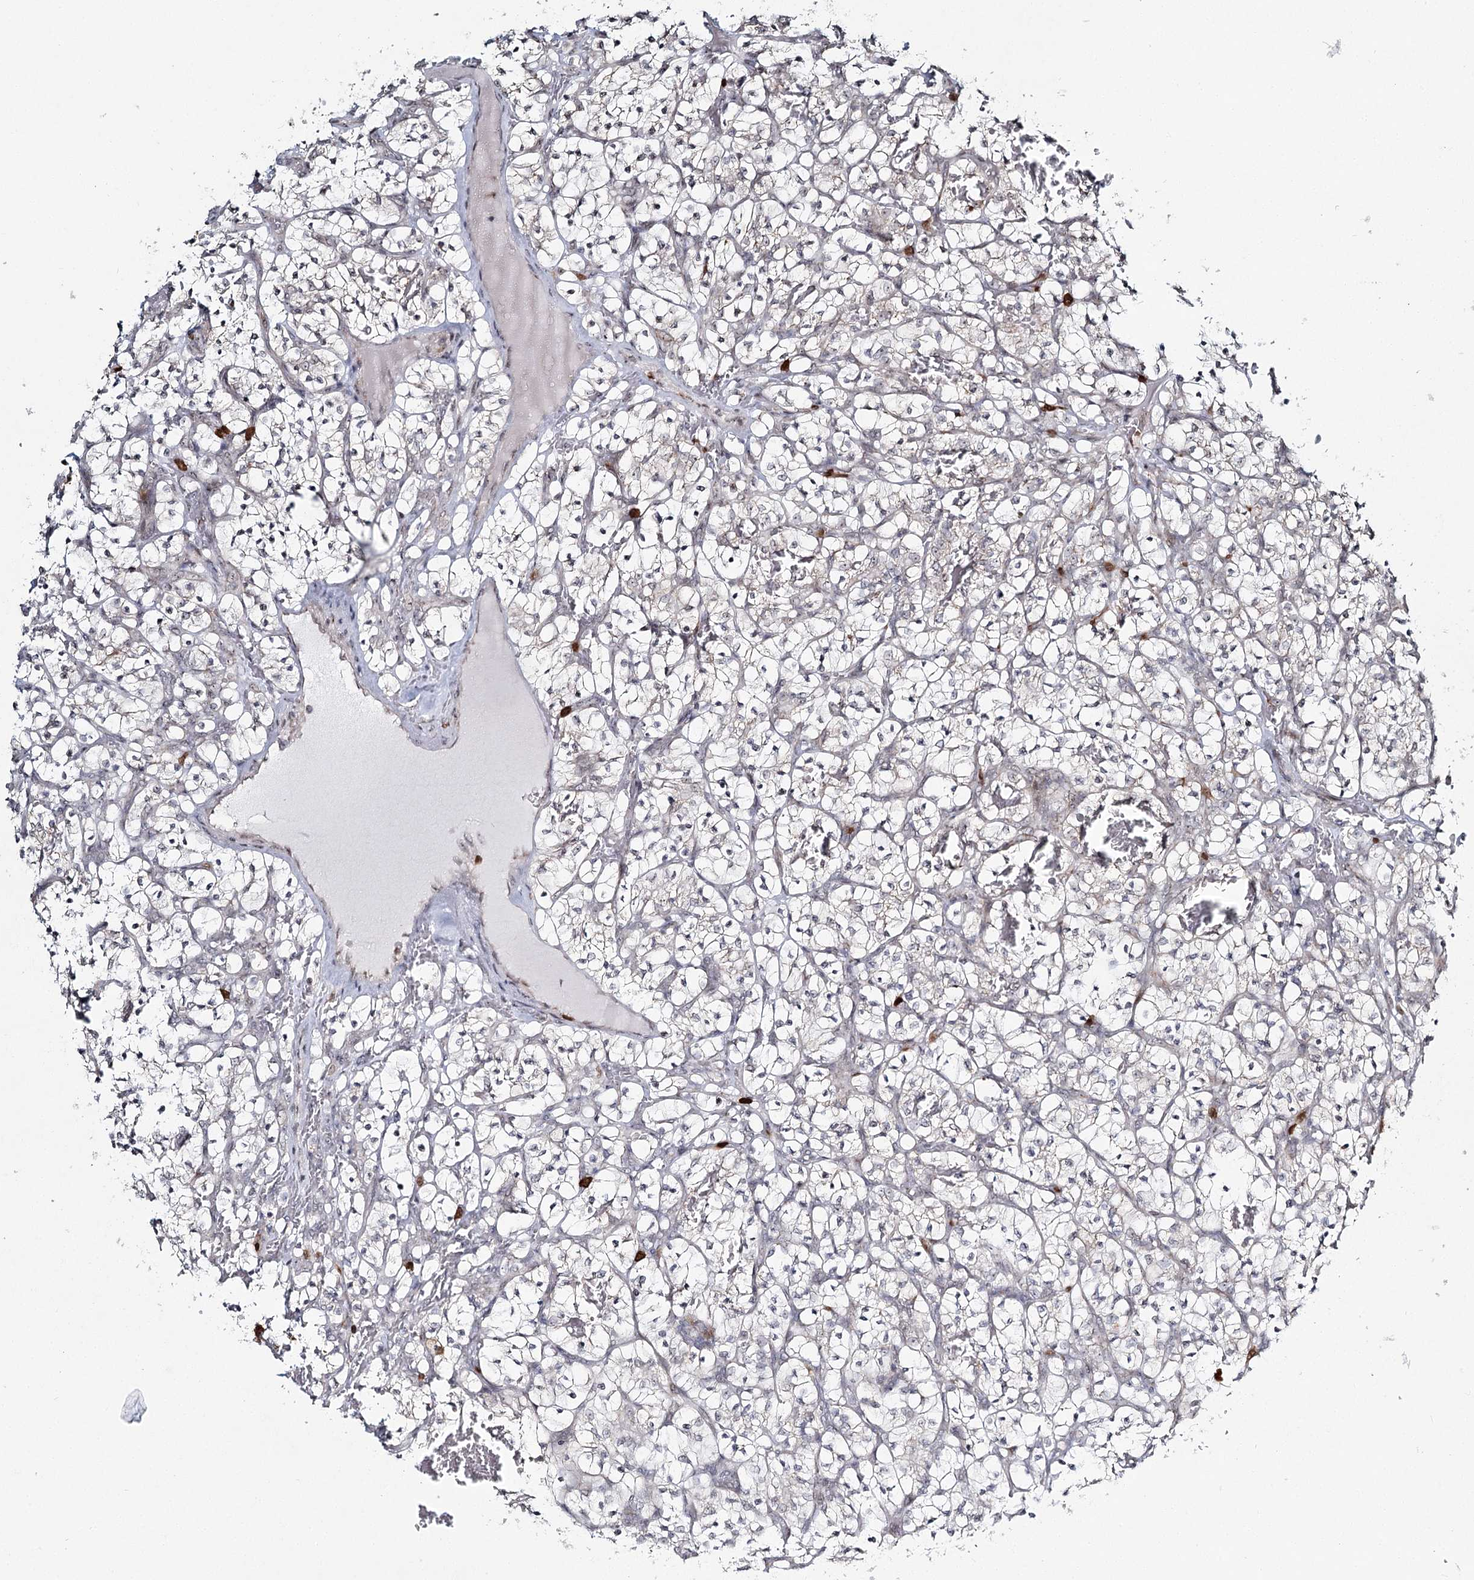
{"staining": {"intensity": "negative", "quantity": "none", "location": "none"}, "tissue": "renal cancer", "cell_type": "Tumor cells", "image_type": "cancer", "snomed": [{"axis": "morphology", "description": "Adenocarcinoma, NOS"}, {"axis": "topography", "description": "Kidney"}], "caption": "High magnification brightfield microscopy of adenocarcinoma (renal) stained with DAB (brown) and counterstained with hematoxylin (blue): tumor cells show no significant positivity.", "gene": "ATAD1", "patient": {"sex": "female", "age": 57}}